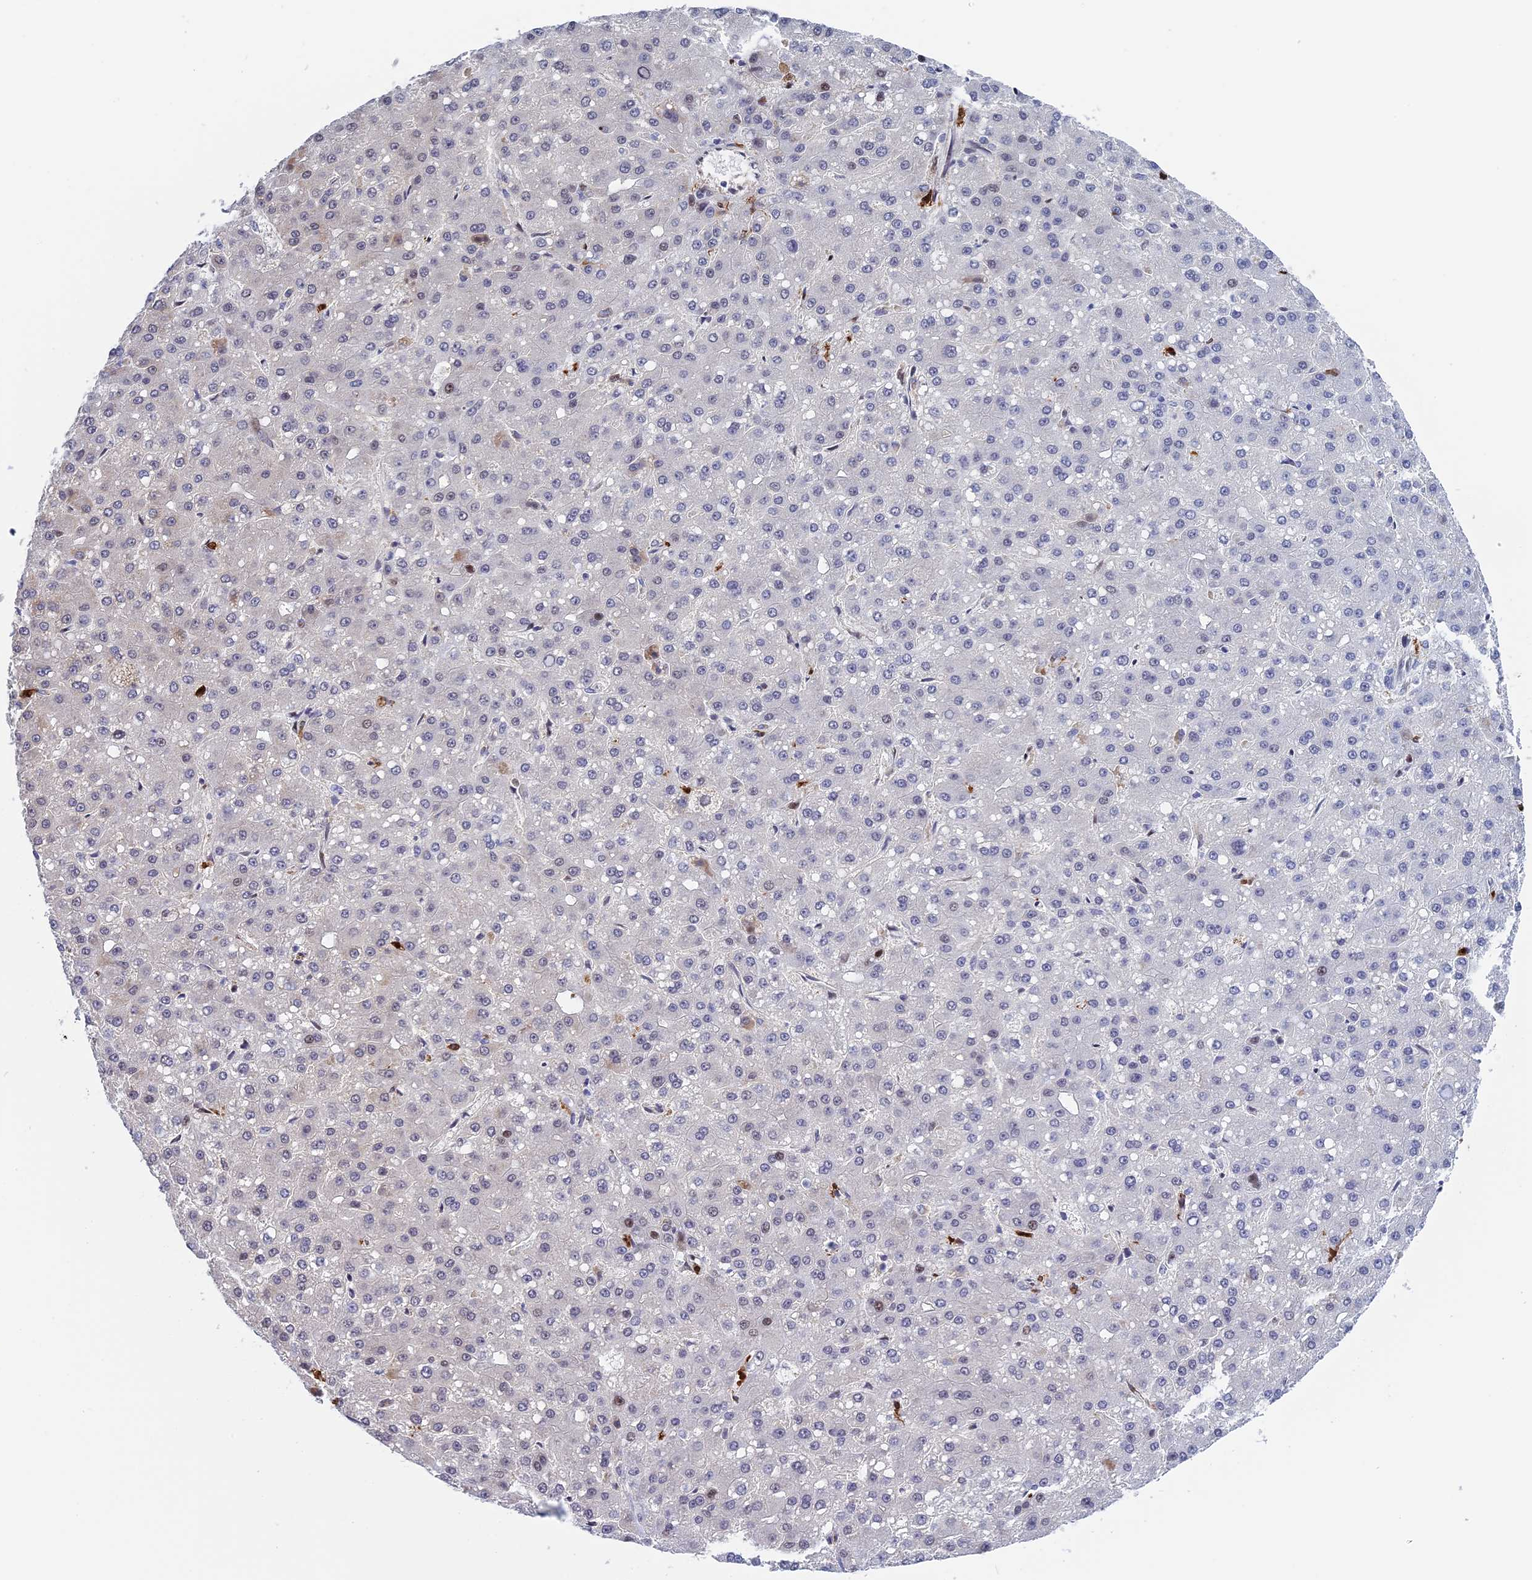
{"staining": {"intensity": "negative", "quantity": "none", "location": "none"}, "tissue": "liver cancer", "cell_type": "Tumor cells", "image_type": "cancer", "snomed": [{"axis": "morphology", "description": "Carcinoma, Hepatocellular, NOS"}, {"axis": "topography", "description": "Liver"}], "caption": "Immunohistochemistry image of liver cancer (hepatocellular carcinoma) stained for a protein (brown), which reveals no positivity in tumor cells. The staining was performed using DAB (3,3'-diaminobenzidine) to visualize the protein expression in brown, while the nuclei were stained in blue with hematoxylin (Magnification: 20x).", "gene": "SLC26A1", "patient": {"sex": "male", "age": 67}}